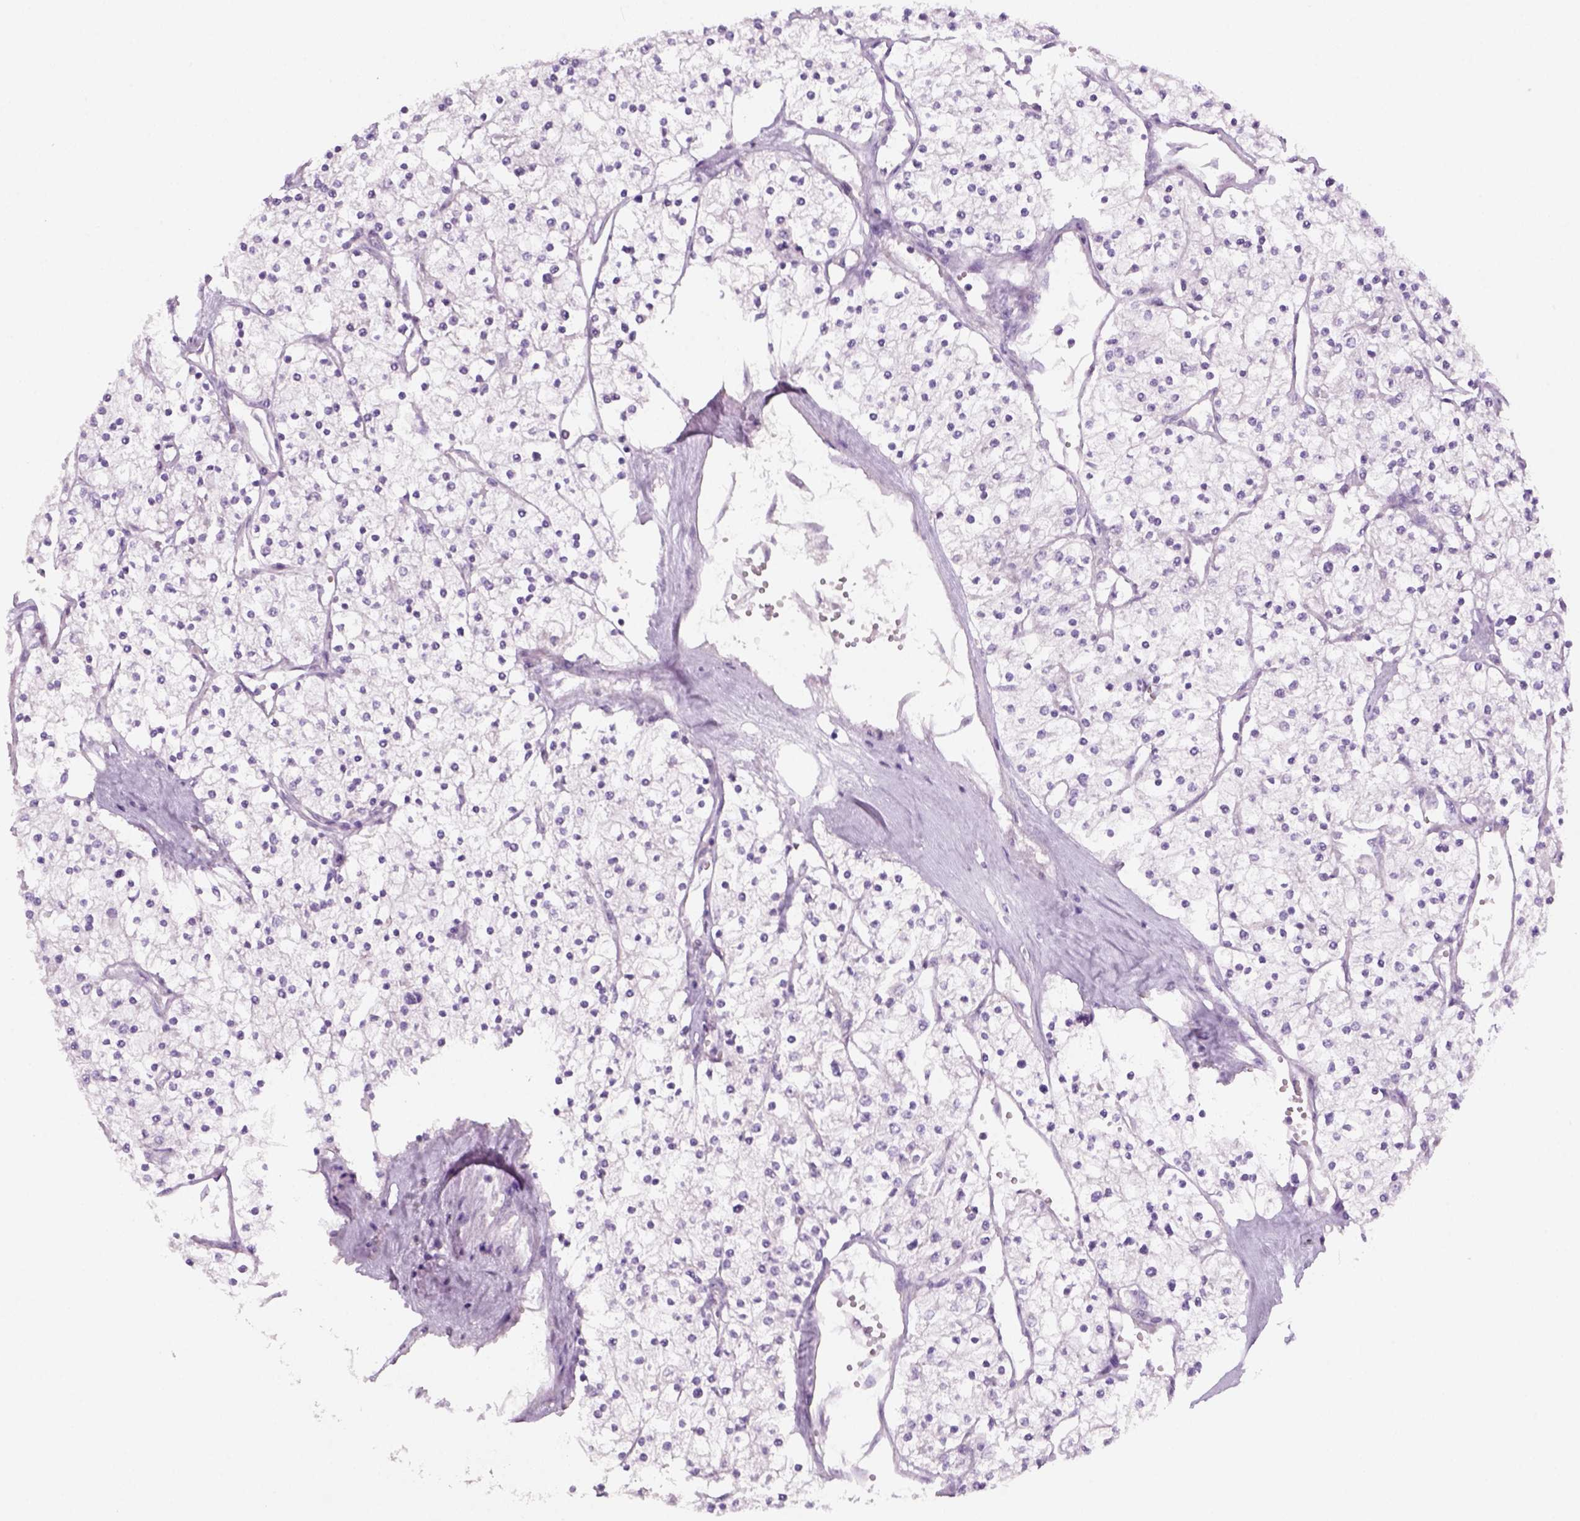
{"staining": {"intensity": "negative", "quantity": "none", "location": "none"}, "tissue": "renal cancer", "cell_type": "Tumor cells", "image_type": "cancer", "snomed": [{"axis": "morphology", "description": "Adenocarcinoma, NOS"}, {"axis": "topography", "description": "Kidney"}], "caption": "Image shows no significant protein expression in tumor cells of renal cancer (adenocarcinoma).", "gene": "KRT25", "patient": {"sex": "male", "age": 80}}